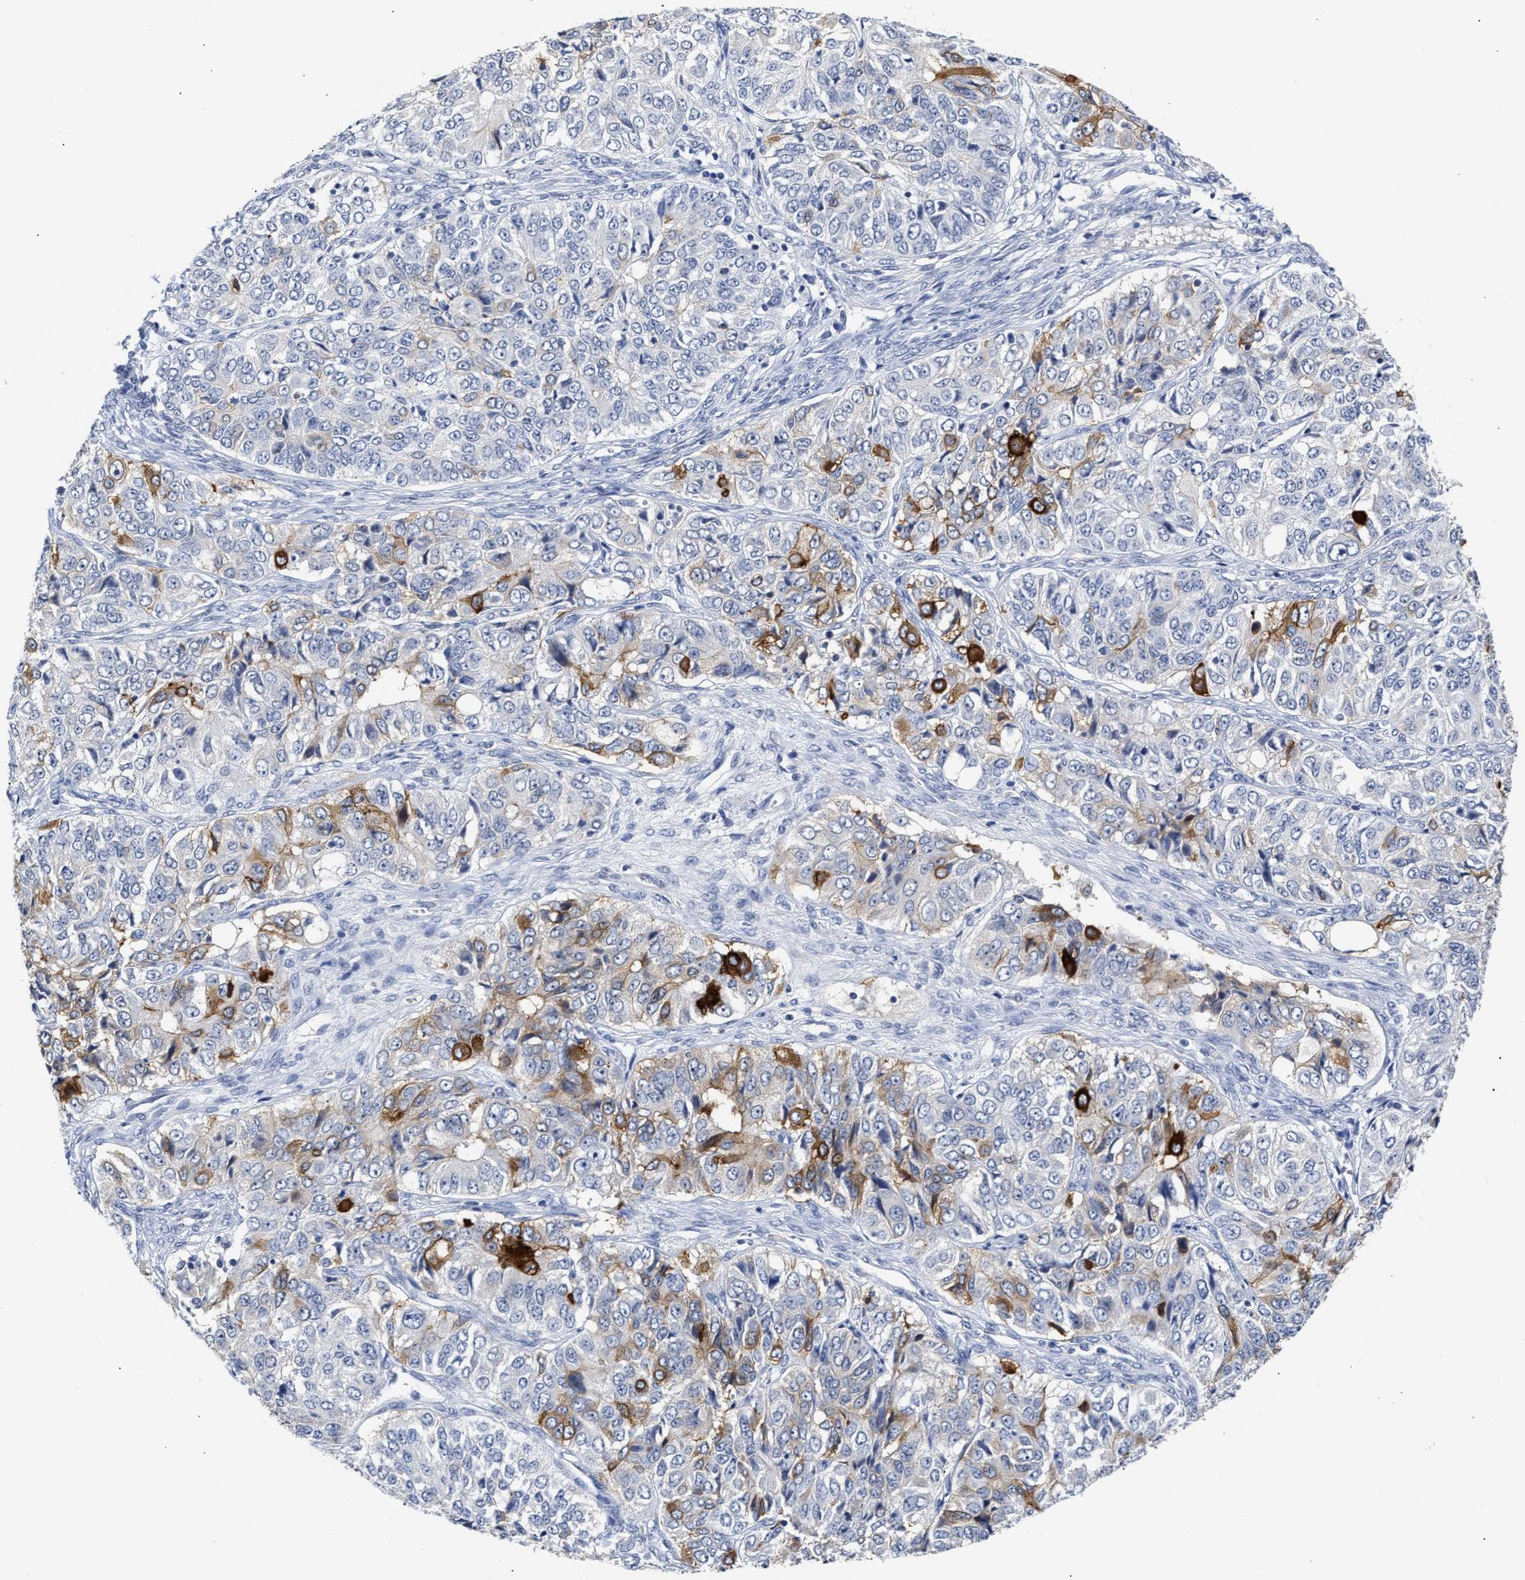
{"staining": {"intensity": "strong", "quantity": "<25%", "location": "cytoplasmic/membranous"}, "tissue": "ovarian cancer", "cell_type": "Tumor cells", "image_type": "cancer", "snomed": [{"axis": "morphology", "description": "Carcinoma, endometroid"}, {"axis": "topography", "description": "Ovary"}], "caption": "This micrograph shows ovarian endometroid carcinoma stained with immunohistochemistry (IHC) to label a protein in brown. The cytoplasmic/membranous of tumor cells show strong positivity for the protein. Nuclei are counter-stained blue.", "gene": "AHNAK2", "patient": {"sex": "female", "age": 51}}